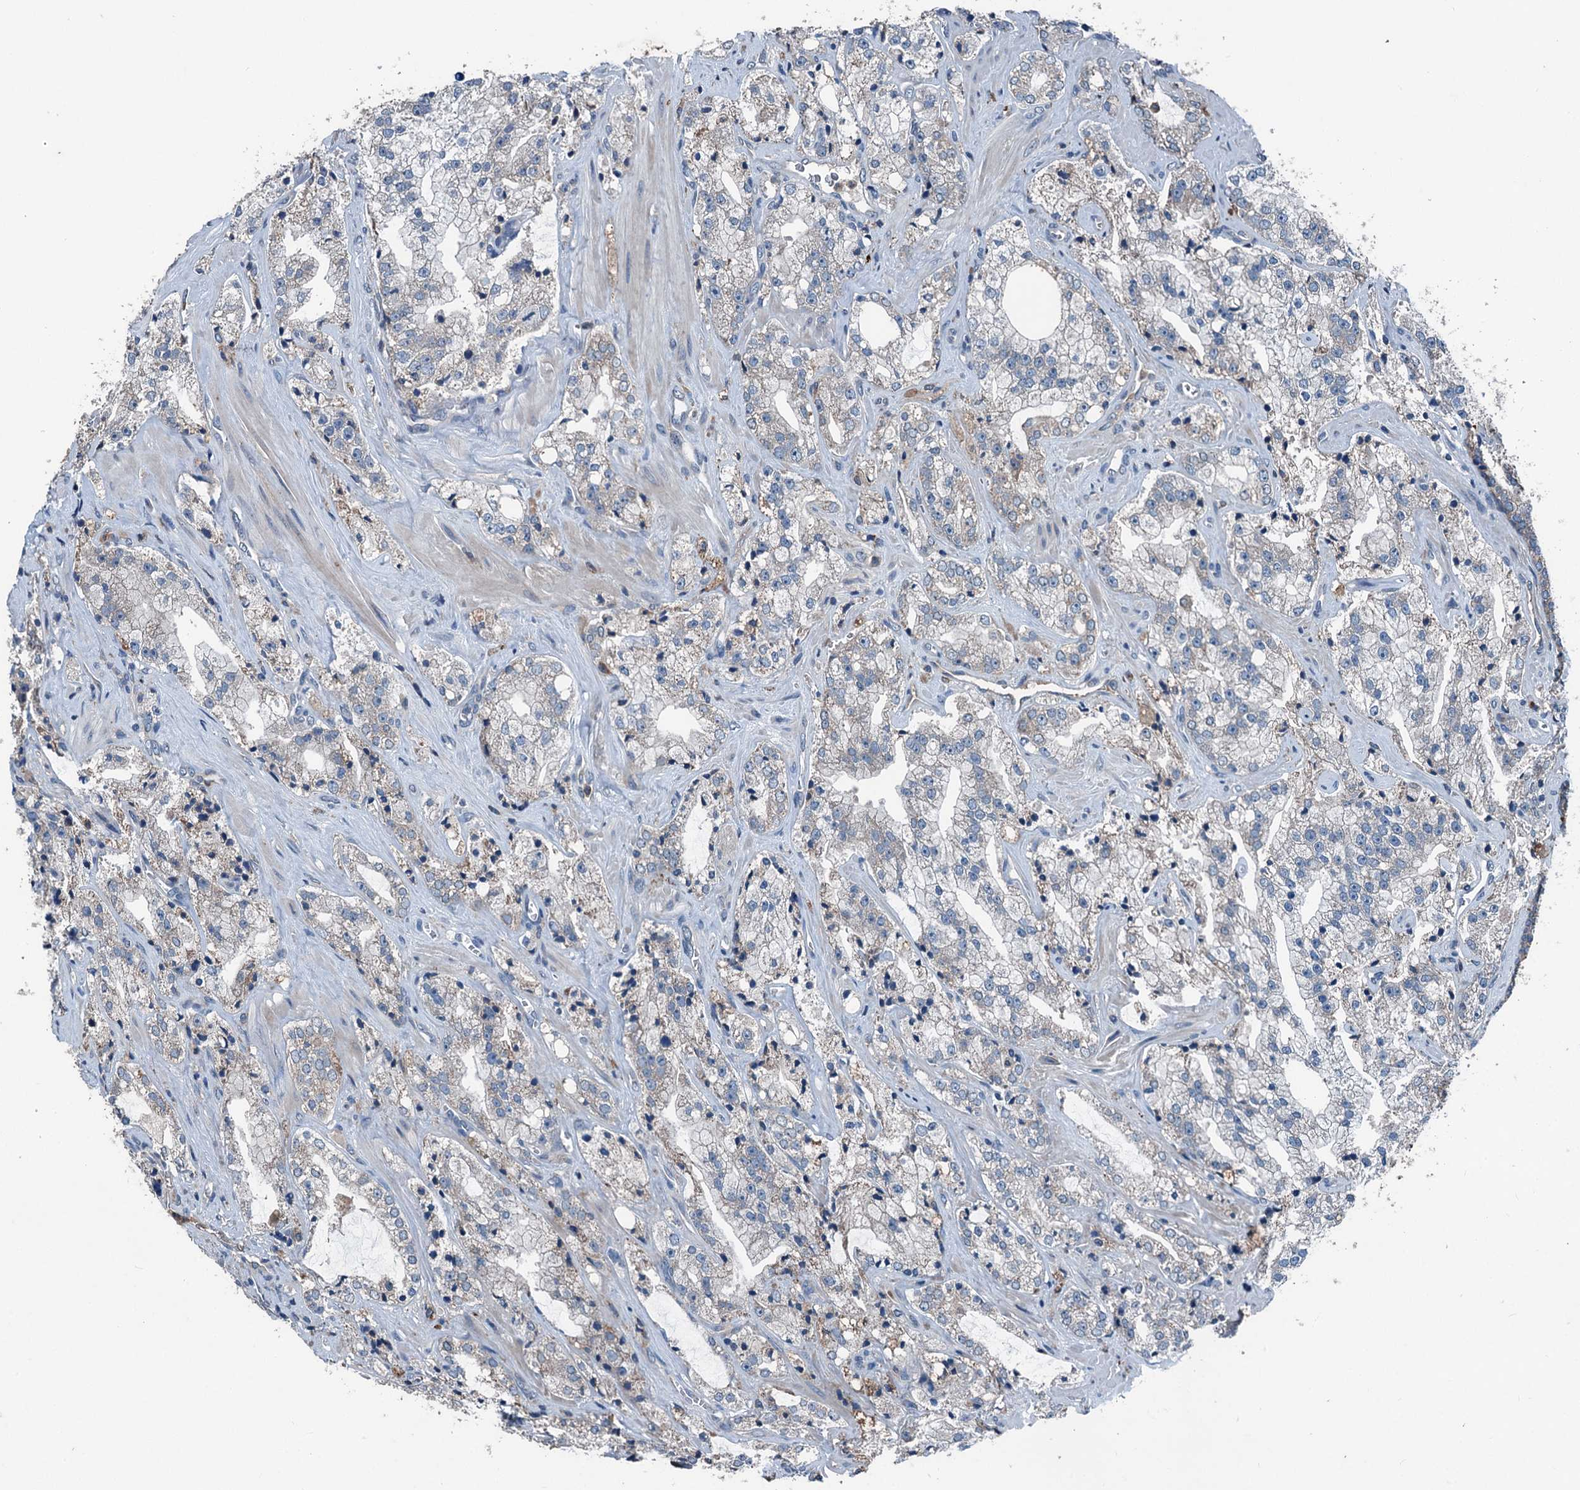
{"staining": {"intensity": "negative", "quantity": "none", "location": "none"}, "tissue": "prostate cancer", "cell_type": "Tumor cells", "image_type": "cancer", "snomed": [{"axis": "morphology", "description": "Adenocarcinoma, High grade"}, {"axis": "topography", "description": "Prostate"}], "caption": "Tumor cells are negative for protein expression in human prostate cancer.", "gene": "PDSS1", "patient": {"sex": "male", "age": 64}}